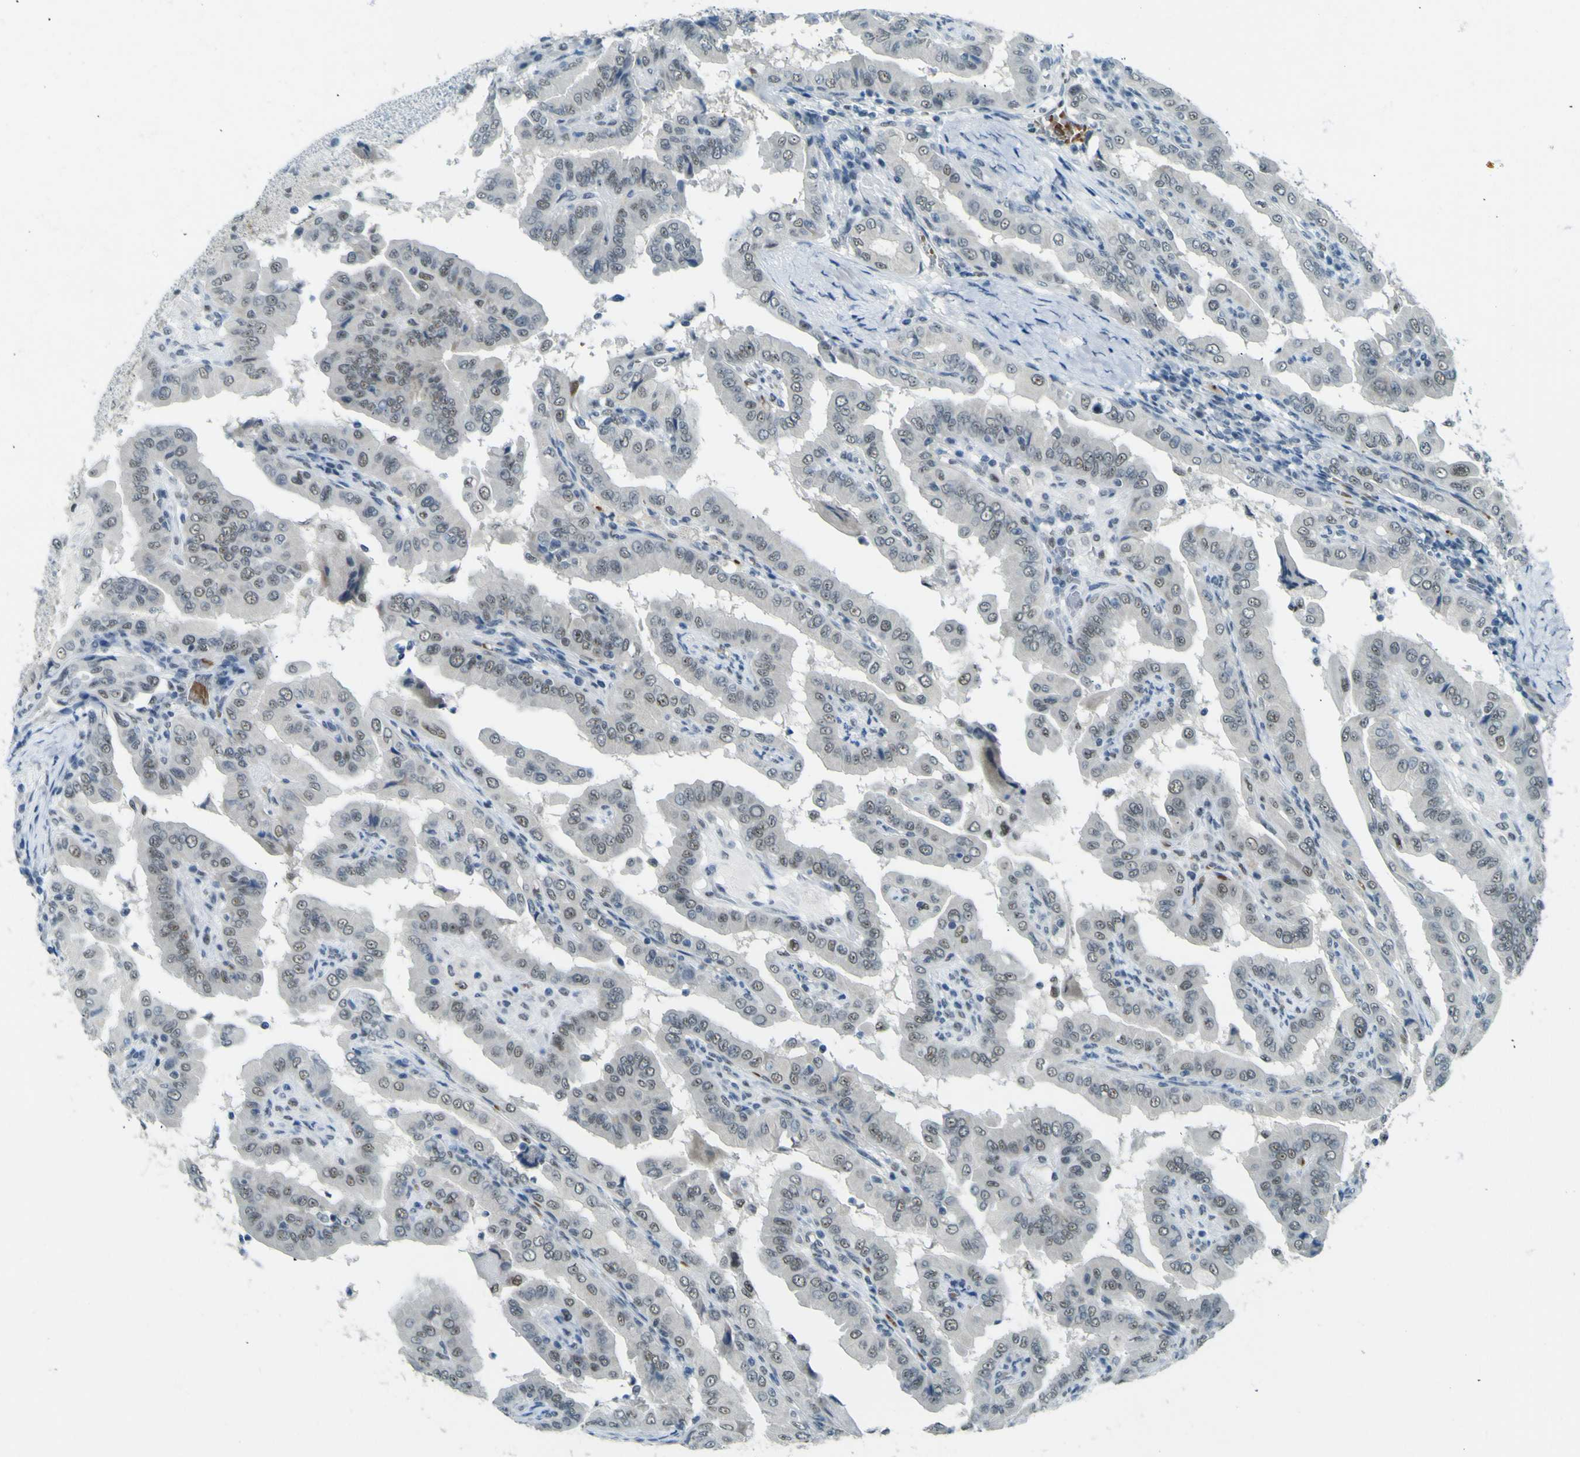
{"staining": {"intensity": "weak", "quantity": "25%-75%", "location": "nuclear"}, "tissue": "thyroid cancer", "cell_type": "Tumor cells", "image_type": "cancer", "snomed": [{"axis": "morphology", "description": "Papillary adenocarcinoma, NOS"}, {"axis": "topography", "description": "Thyroid gland"}], "caption": "An image of human papillary adenocarcinoma (thyroid) stained for a protein reveals weak nuclear brown staining in tumor cells.", "gene": "CEBPG", "patient": {"sex": "male", "age": 33}}